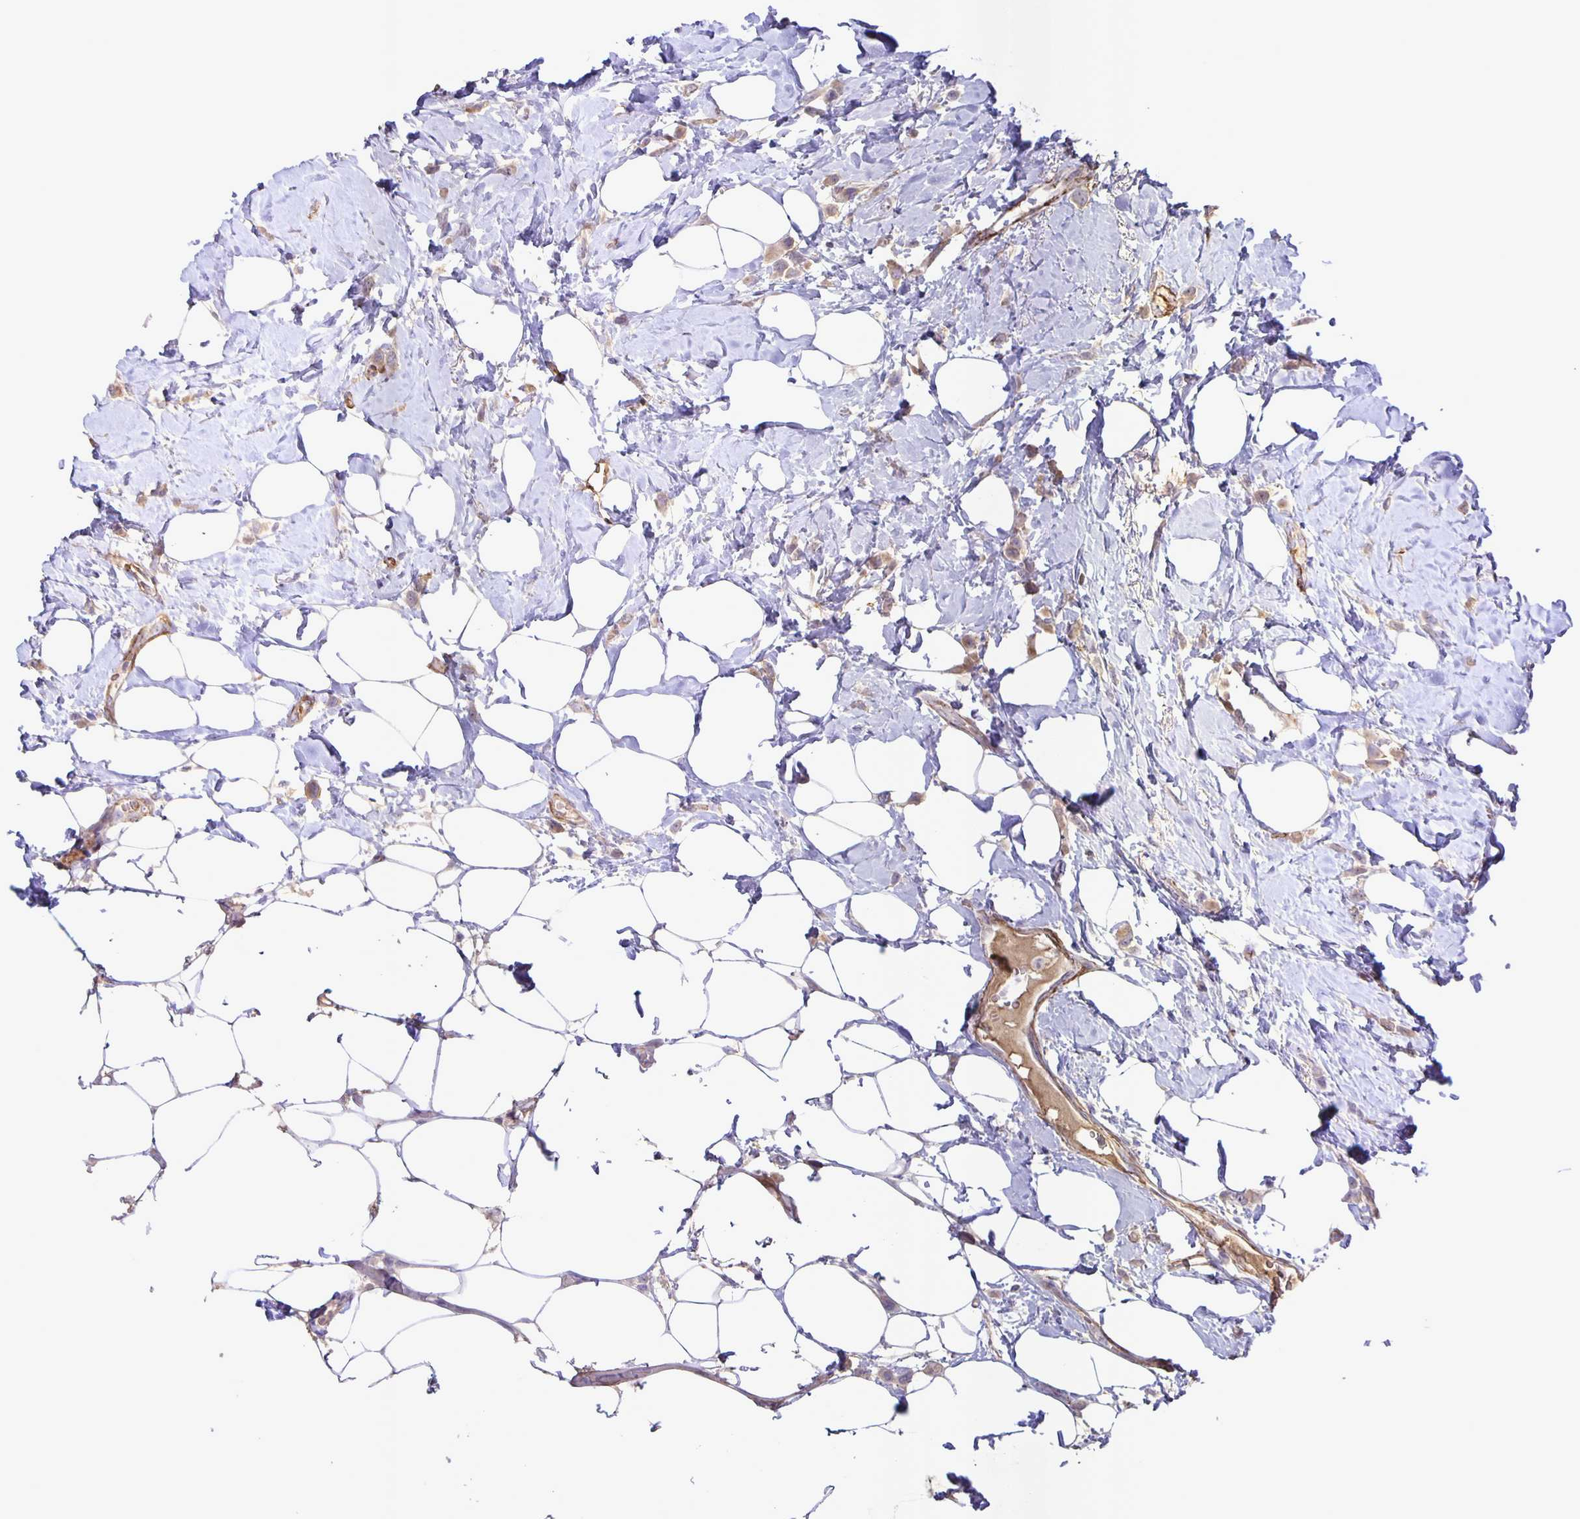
{"staining": {"intensity": "weak", "quantity": ">75%", "location": "cytoplasmic/membranous"}, "tissue": "breast cancer", "cell_type": "Tumor cells", "image_type": "cancer", "snomed": [{"axis": "morphology", "description": "Lobular carcinoma"}, {"axis": "topography", "description": "Breast"}], "caption": "The immunohistochemical stain labels weak cytoplasmic/membranous positivity in tumor cells of breast cancer (lobular carcinoma) tissue.", "gene": "SRCIN1", "patient": {"sex": "female", "age": 66}}